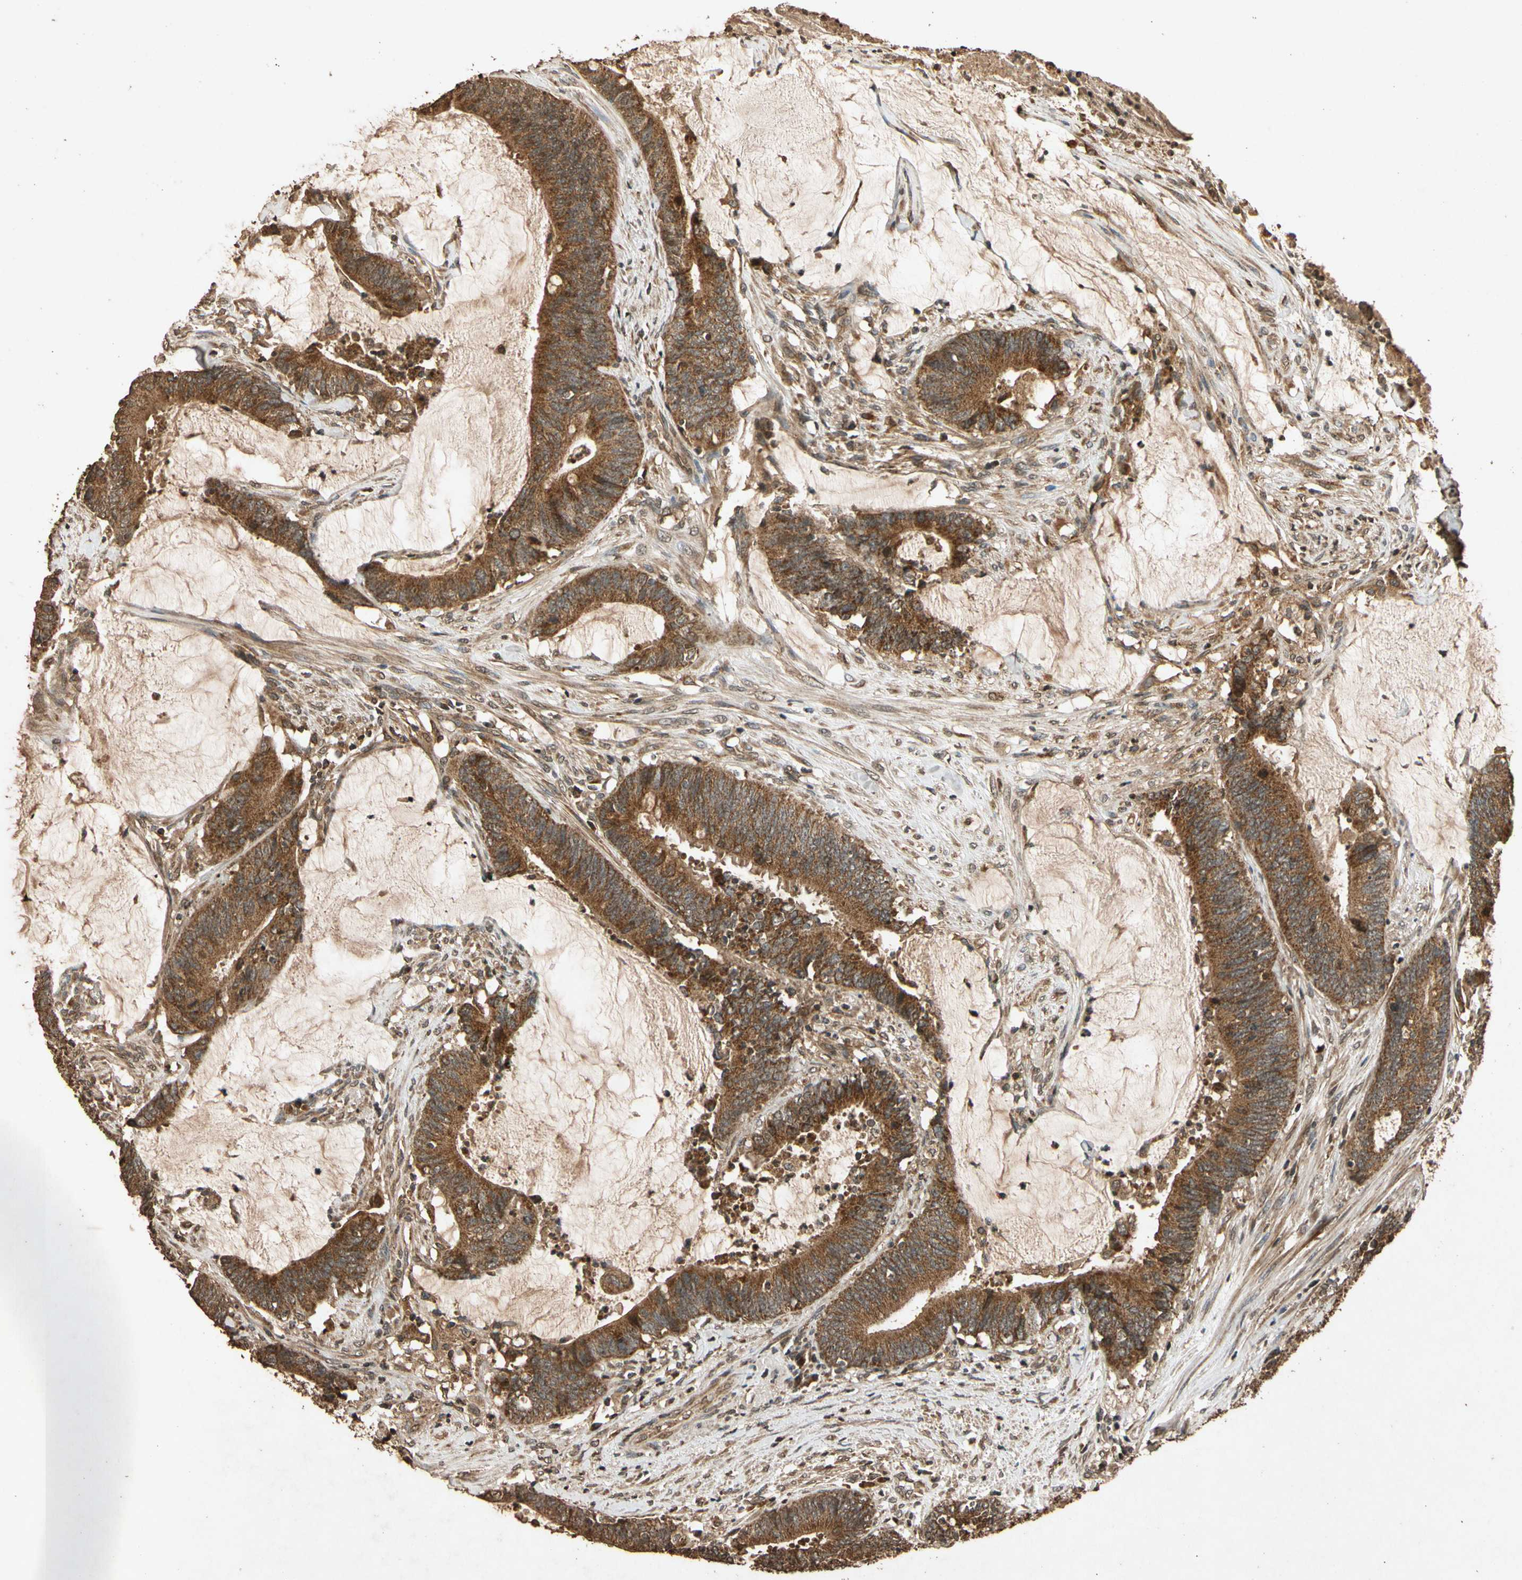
{"staining": {"intensity": "strong", "quantity": ">75%", "location": "cytoplasmic/membranous"}, "tissue": "colorectal cancer", "cell_type": "Tumor cells", "image_type": "cancer", "snomed": [{"axis": "morphology", "description": "Adenocarcinoma, NOS"}, {"axis": "topography", "description": "Rectum"}], "caption": "The image demonstrates immunohistochemical staining of colorectal cancer. There is strong cytoplasmic/membranous expression is present in approximately >75% of tumor cells. (DAB = brown stain, brightfield microscopy at high magnification).", "gene": "TXN2", "patient": {"sex": "female", "age": 66}}